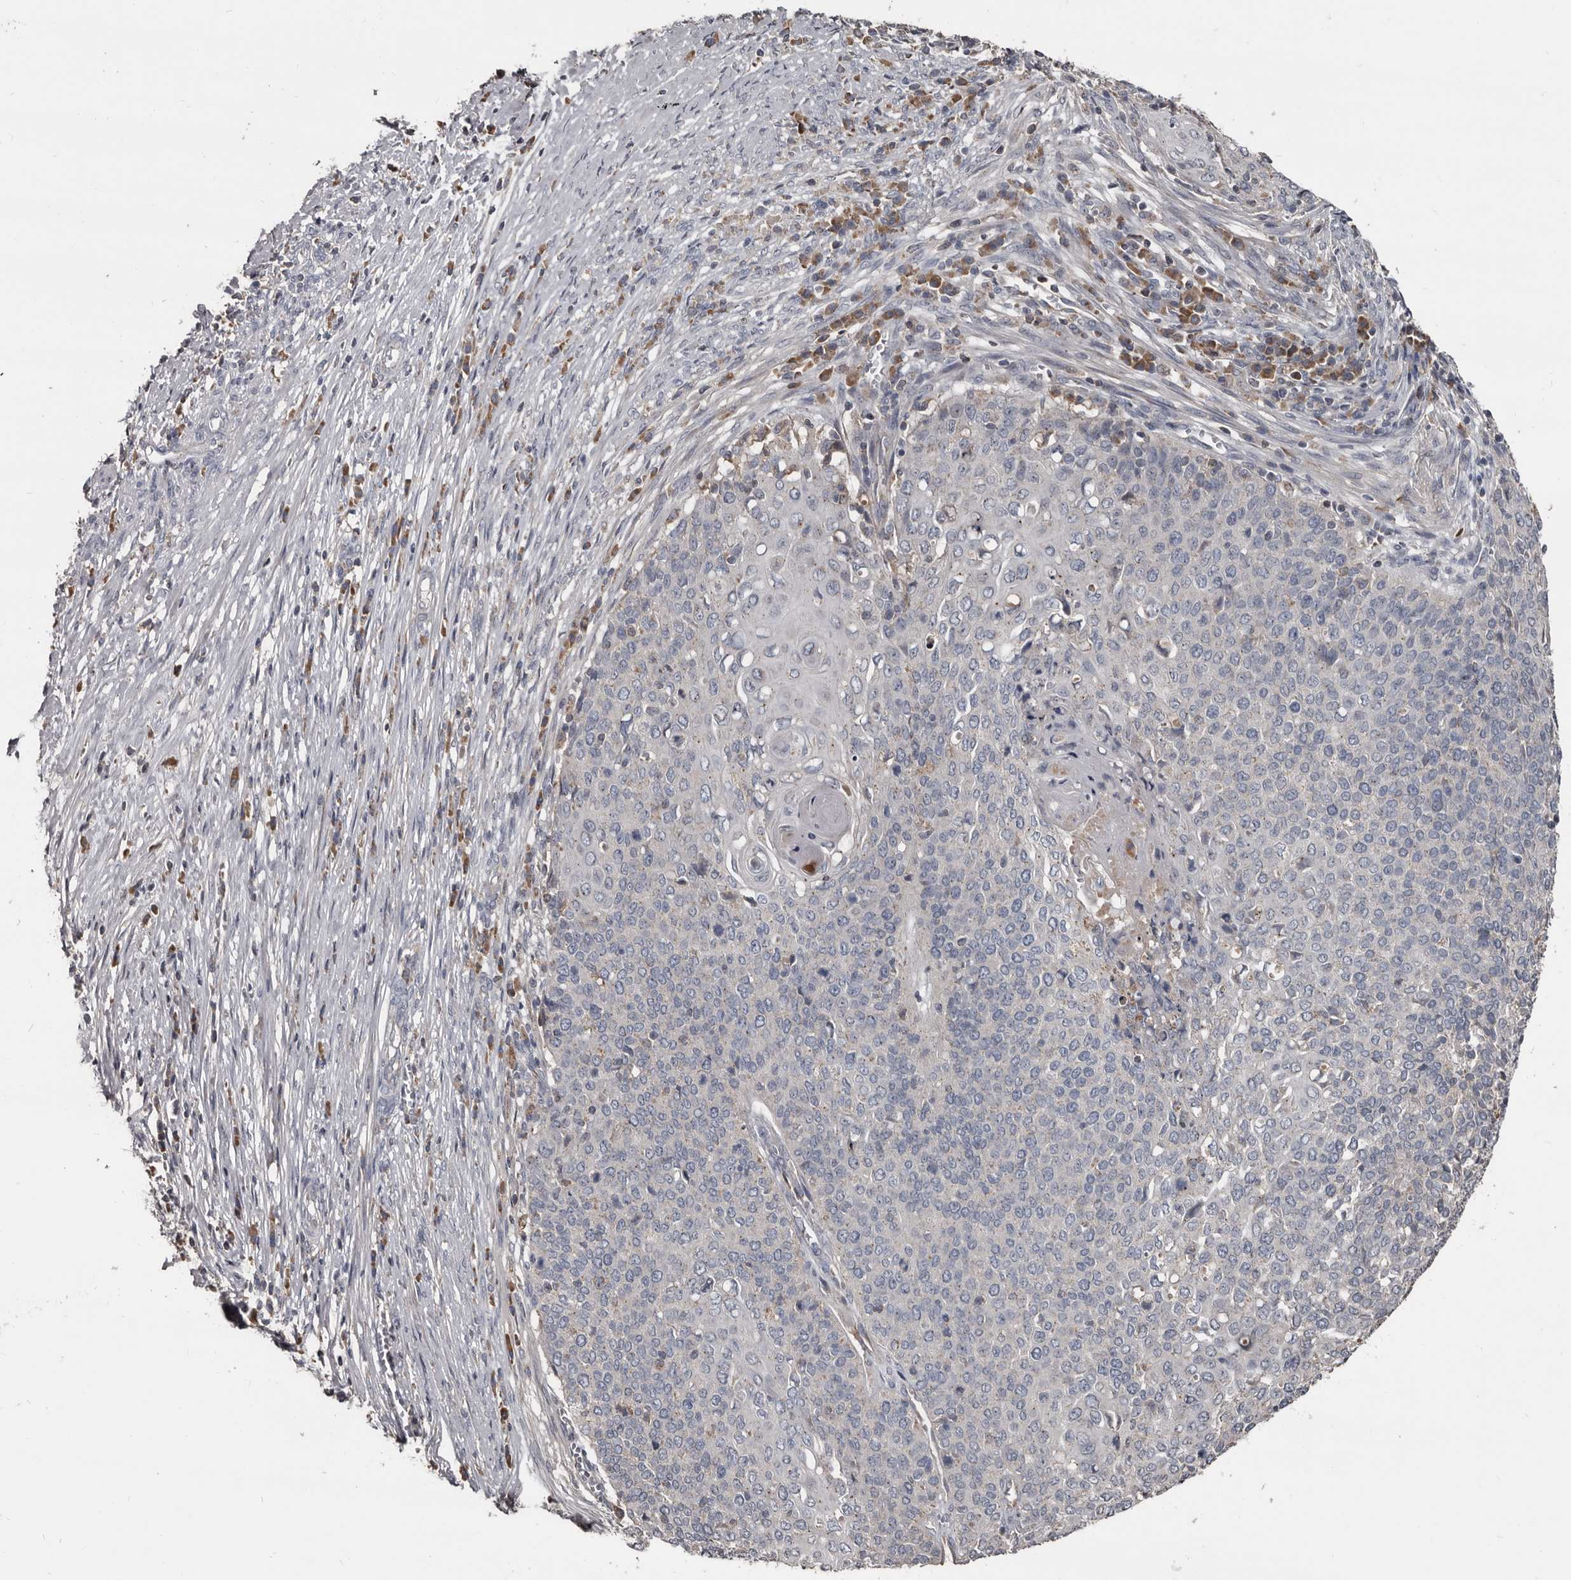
{"staining": {"intensity": "negative", "quantity": "none", "location": "none"}, "tissue": "cervical cancer", "cell_type": "Tumor cells", "image_type": "cancer", "snomed": [{"axis": "morphology", "description": "Squamous cell carcinoma, NOS"}, {"axis": "topography", "description": "Cervix"}], "caption": "DAB immunohistochemical staining of human cervical squamous cell carcinoma displays no significant expression in tumor cells.", "gene": "GREB1", "patient": {"sex": "female", "age": 39}}